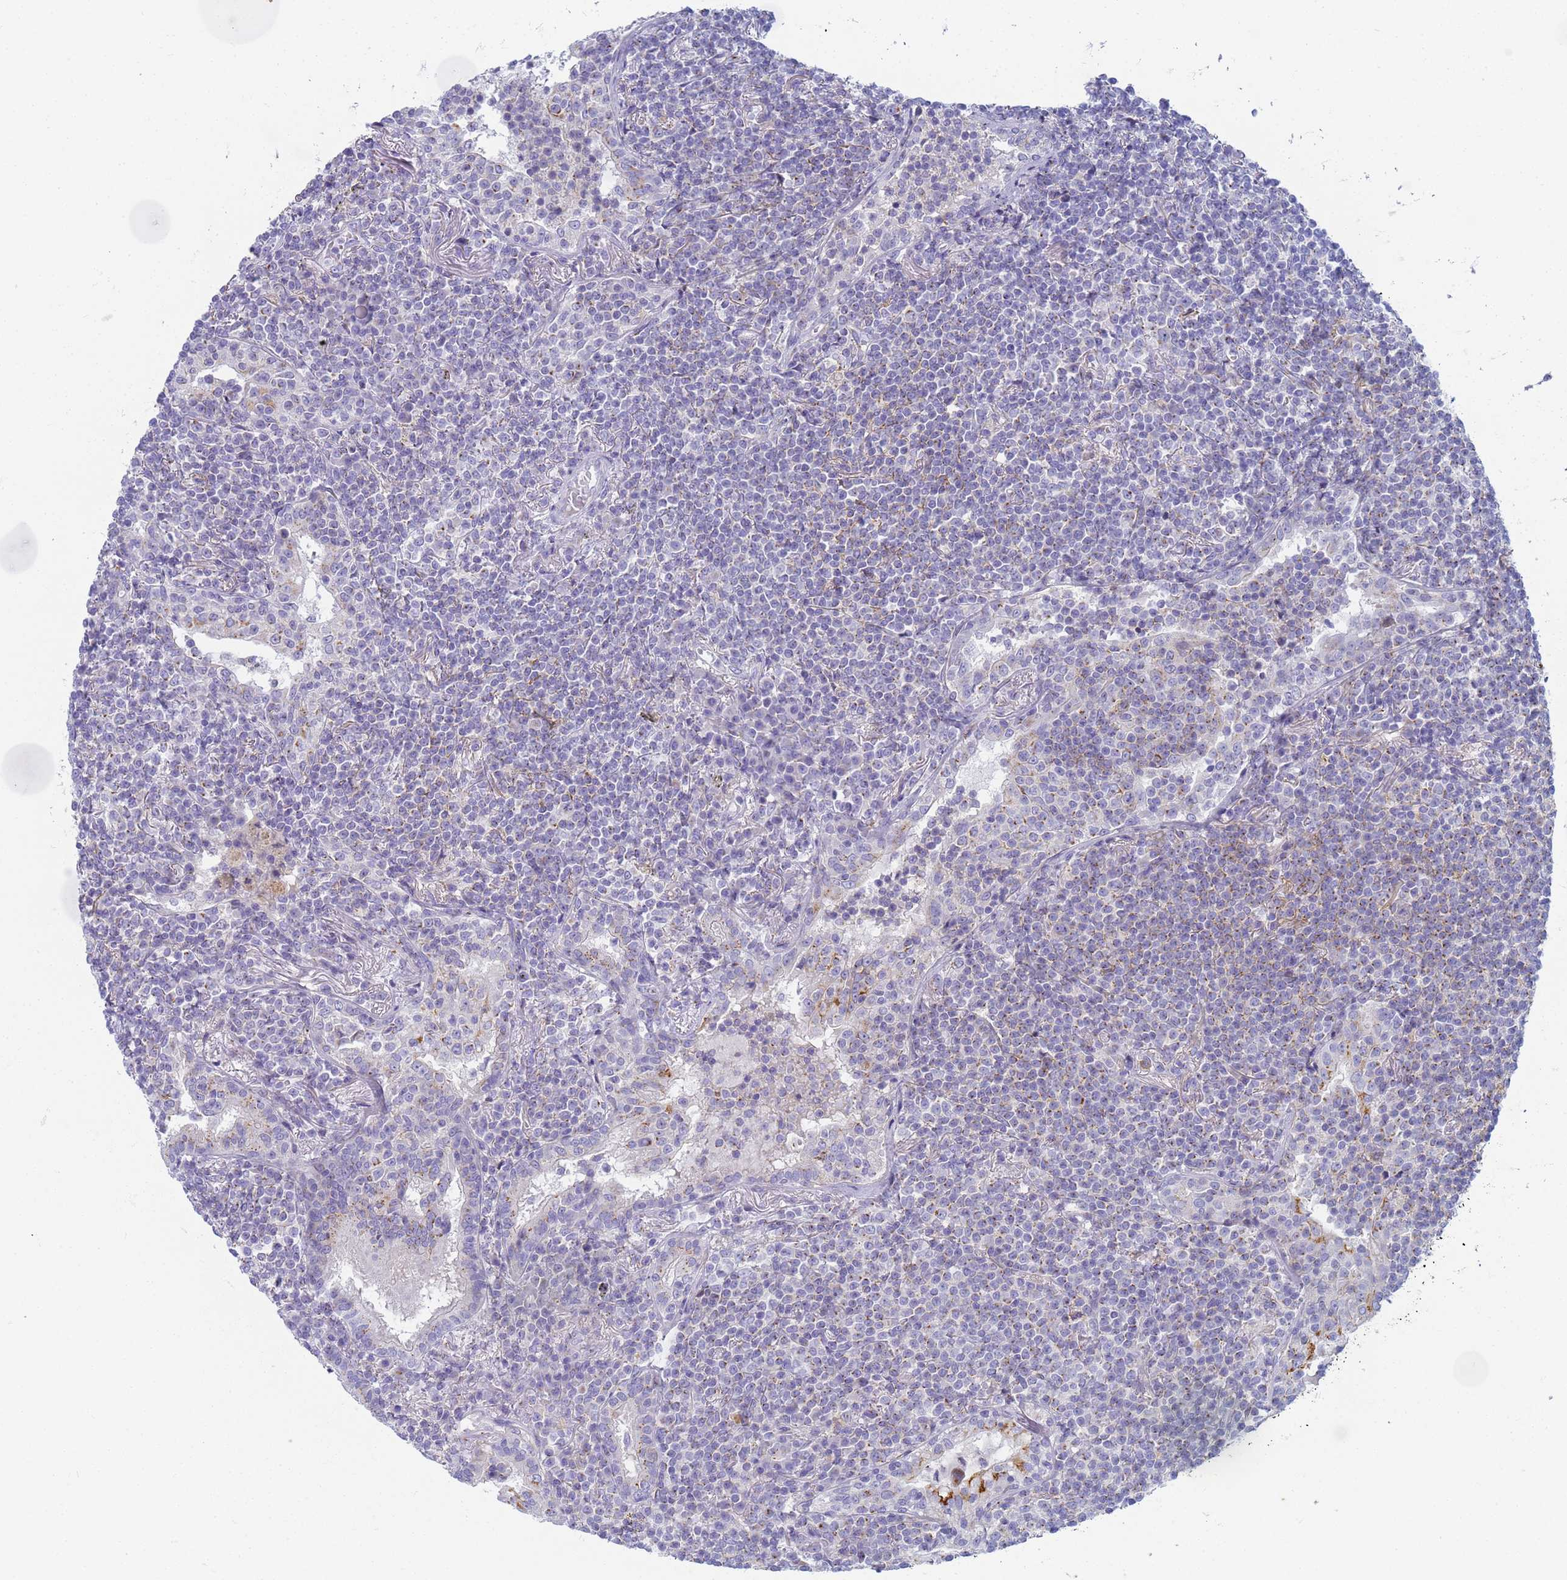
{"staining": {"intensity": "negative", "quantity": "none", "location": "none"}, "tissue": "lymphoma", "cell_type": "Tumor cells", "image_type": "cancer", "snomed": [{"axis": "morphology", "description": "Malignant lymphoma, non-Hodgkin's type, Low grade"}, {"axis": "topography", "description": "Lung"}], "caption": "An image of low-grade malignant lymphoma, non-Hodgkin's type stained for a protein reveals no brown staining in tumor cells.", "gene": "CR1", "patient": {"sex": "female", "age": 71}}